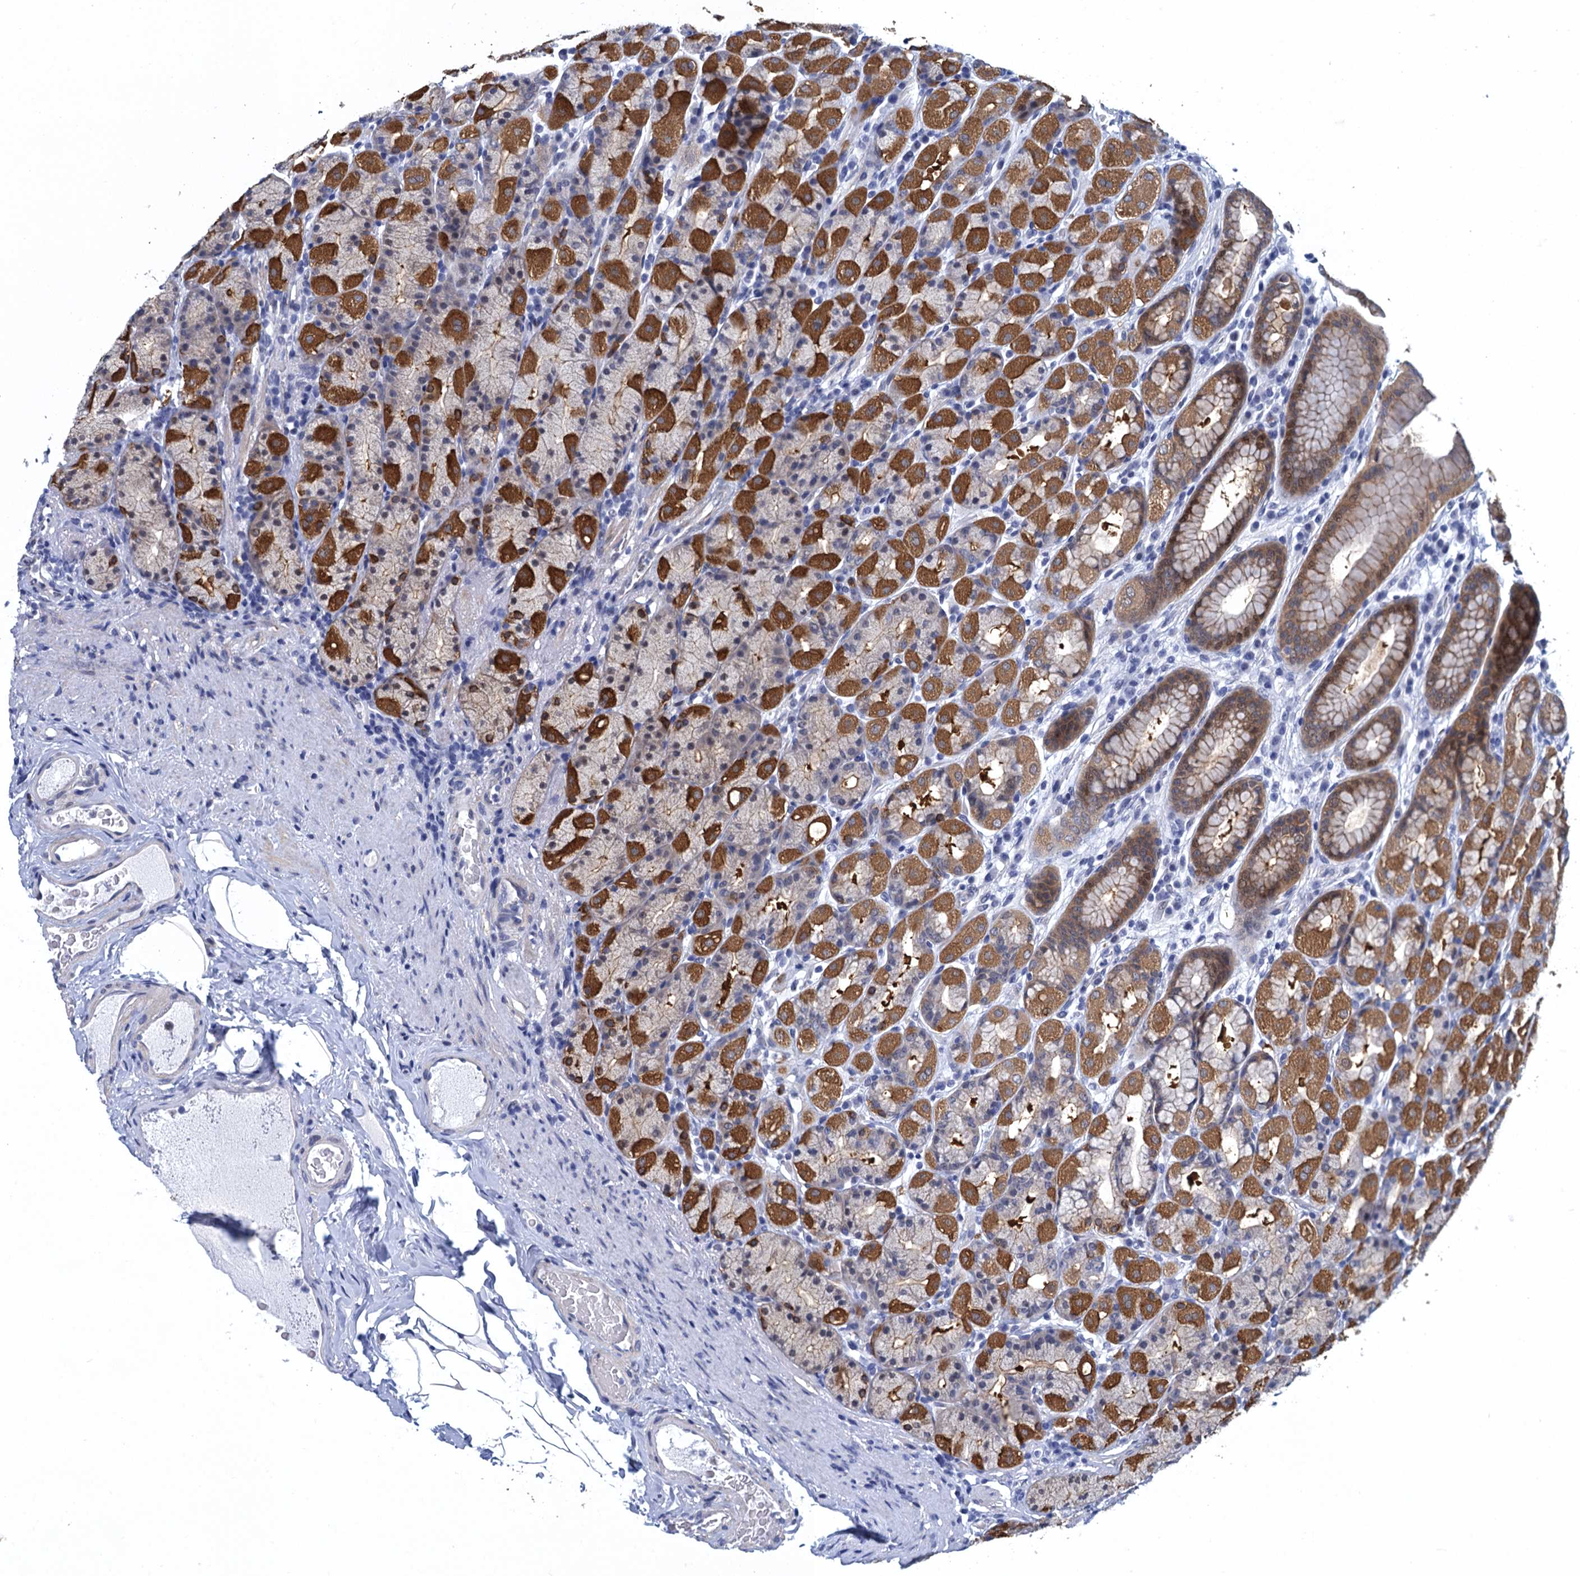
{"staining": {"intensity": "strong", "quantity": "25%-75%", "location": "cytoplasmic/membranous,nuclear"}, "tissue": "stomach", "cell_type": "Glandular cells", "image_type": "normal", "snomed": [{"axis": "morphology", "description": "Normal tissue, NOS"}, {"axis": "topography", "description": "Stomach, upper"}], "caption": "Brown immunohistochemical staining in normal stomach demonstrates strong cytoplasmic/membranous,nuclear expression in about 25%-75% of glandular cells. (DAB IHC with brightfield microscopy, high magnification).", "gene": "GINS3", "patient": {"sex": "male", "age": 68}}